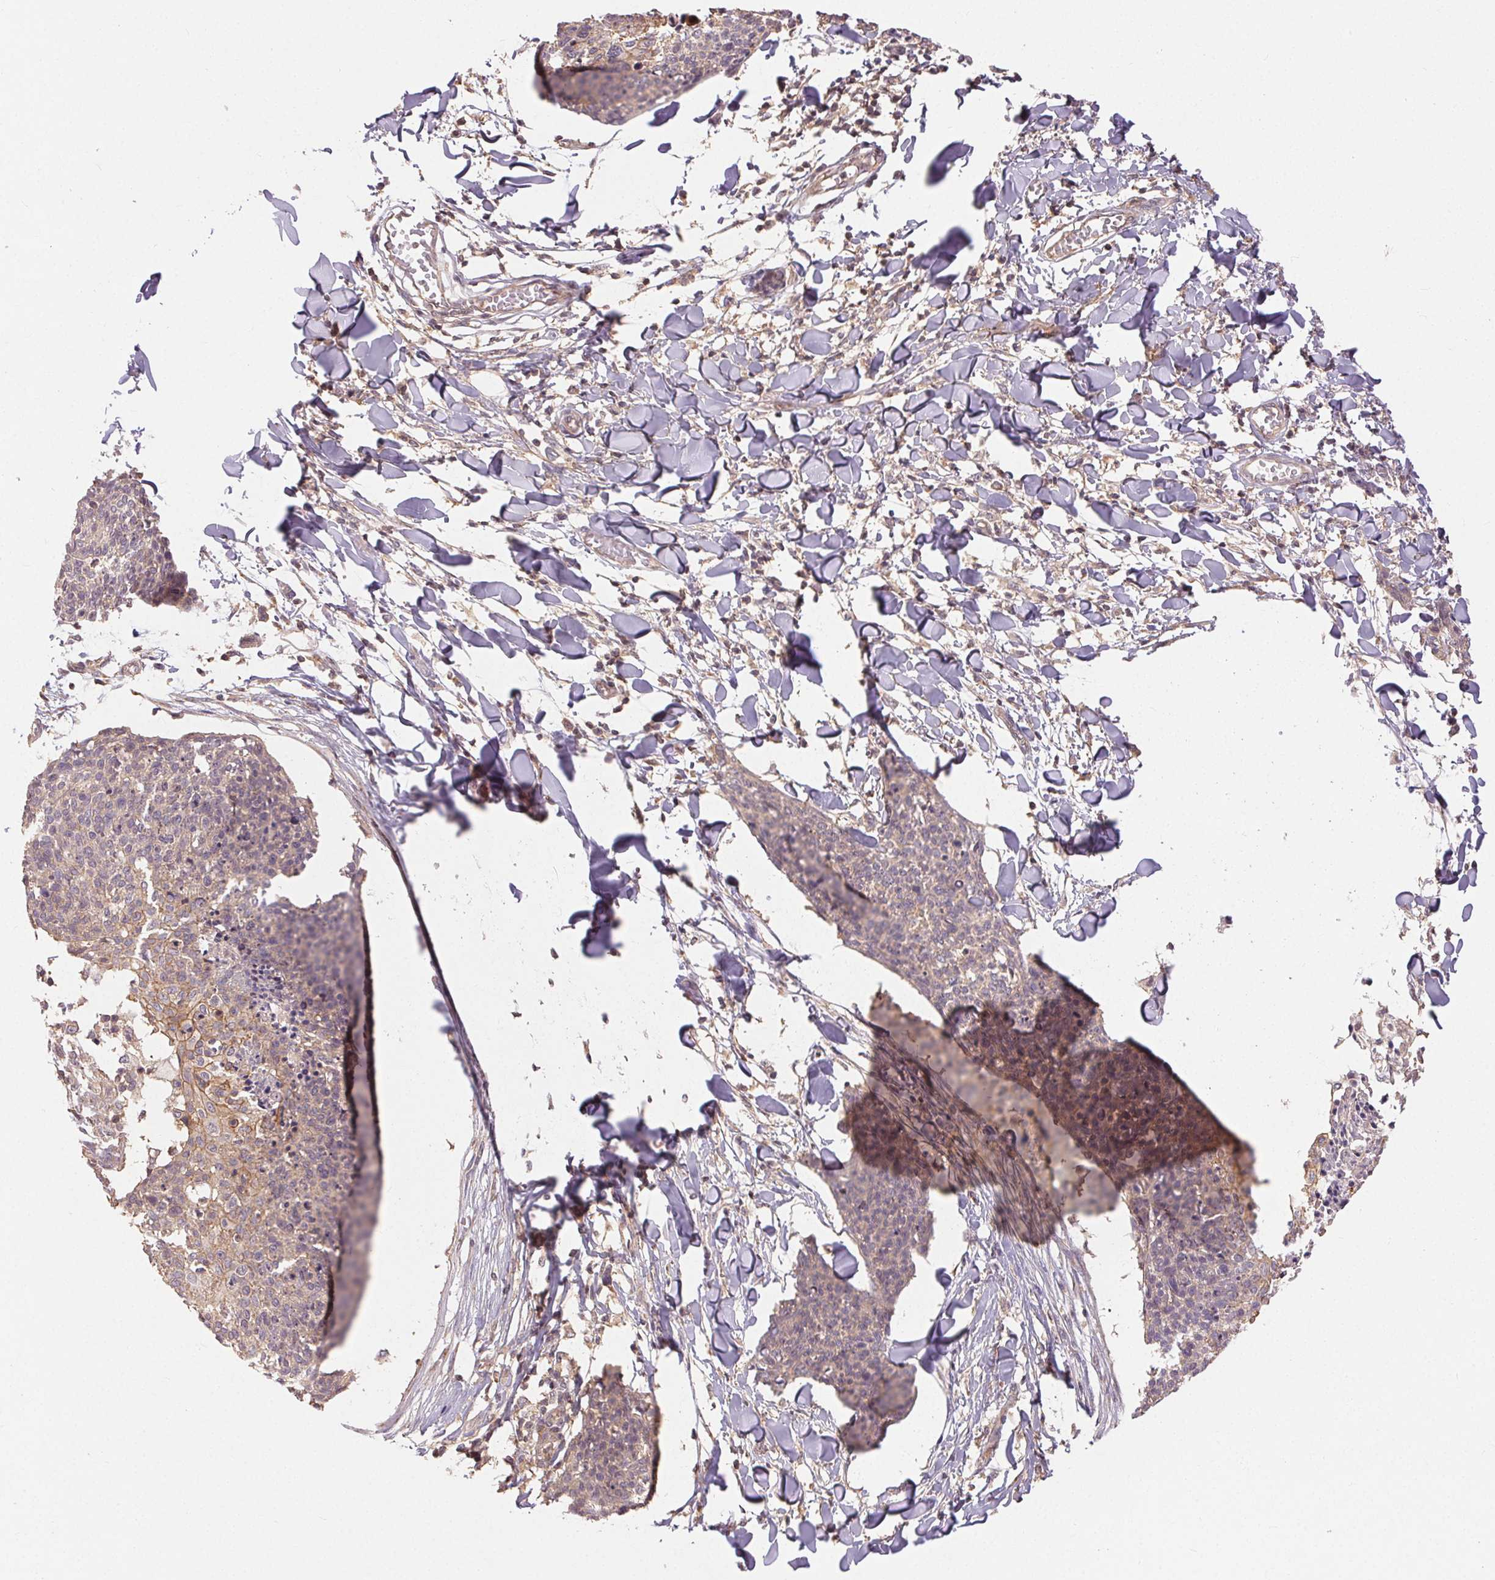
{"staining": {"intensity": "weak", "quantity": "<25%", "location": "cytoplasmic/membranous"}, "tissue": "skin cancer", "cell_type": "Tumor cells", "image_type": "cancer", "snomed": [{"axis": "morphology", "description": "Squamous cell carcinoma, NOS"}, {"axis": "topography", "description": "Skin"}, {"axis": "topography", "description": "Vulva"}], "caption": "High magnification brightfield microscopy of squamous cell carcinoma (skin) stained with DAB (brown) and counterstained with hematoxylin (blue): tumor cells show no significant staining.", "gene": "MAPKAPK2", "patient": {"sex": "female", "age": 75}}